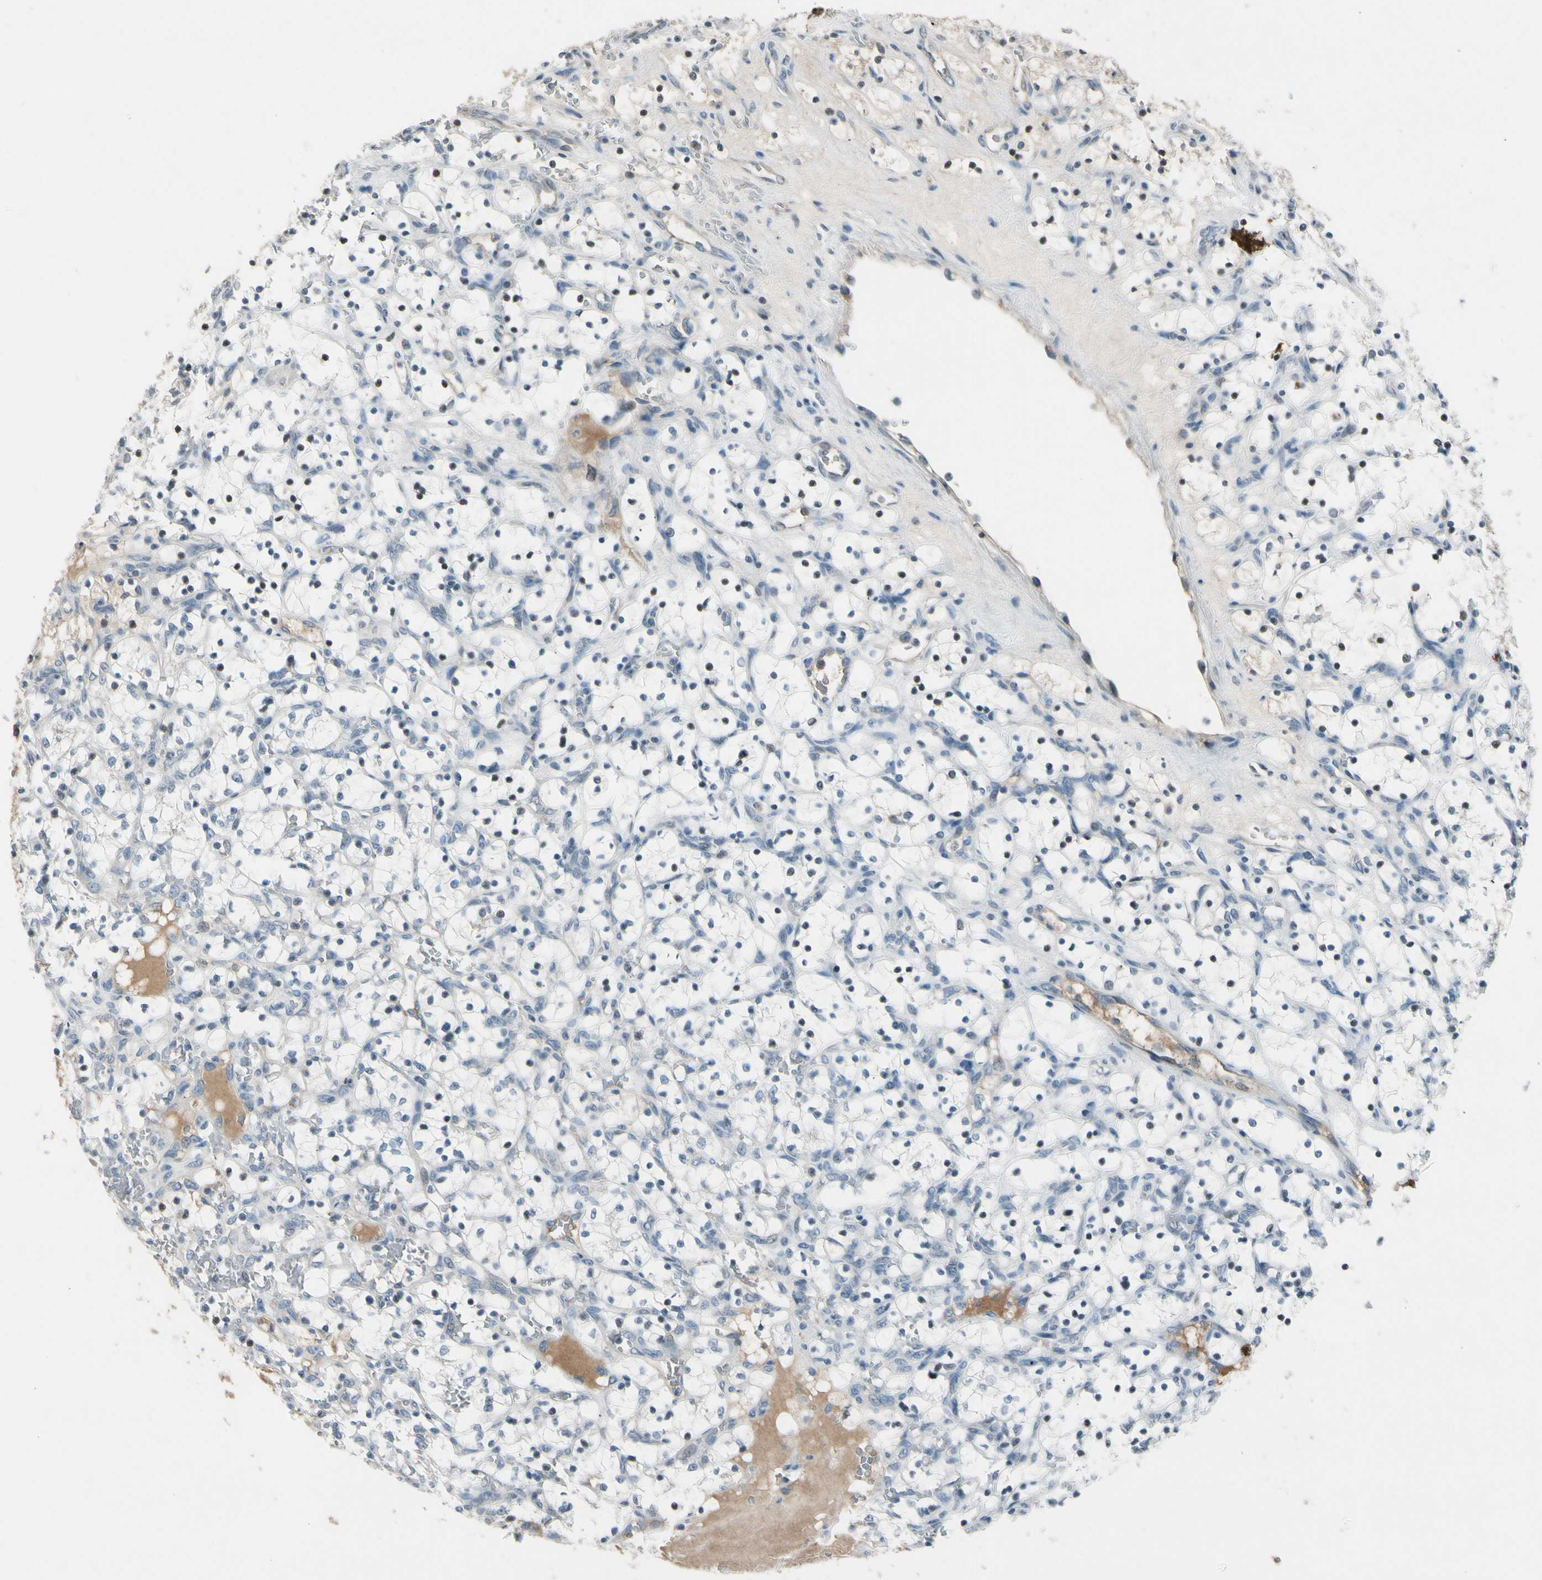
{"staining": {"intensity": "negative", "quantity": "none", "location": "none"}, "tissue": "renal cancer", "cell_type": "Tumor cells", "image_type": "cancer", "snomed": [{"axis": "morphology", "description": "Adenocarcinoma, NOS"}, {"axis": "topography", "description": "Kidney"}], "caption": "There is no significant staining in tumor cells of renal adenocarcinoma.", "gene": "PDPN", "patient": {"sex": "female", "age": 69}}